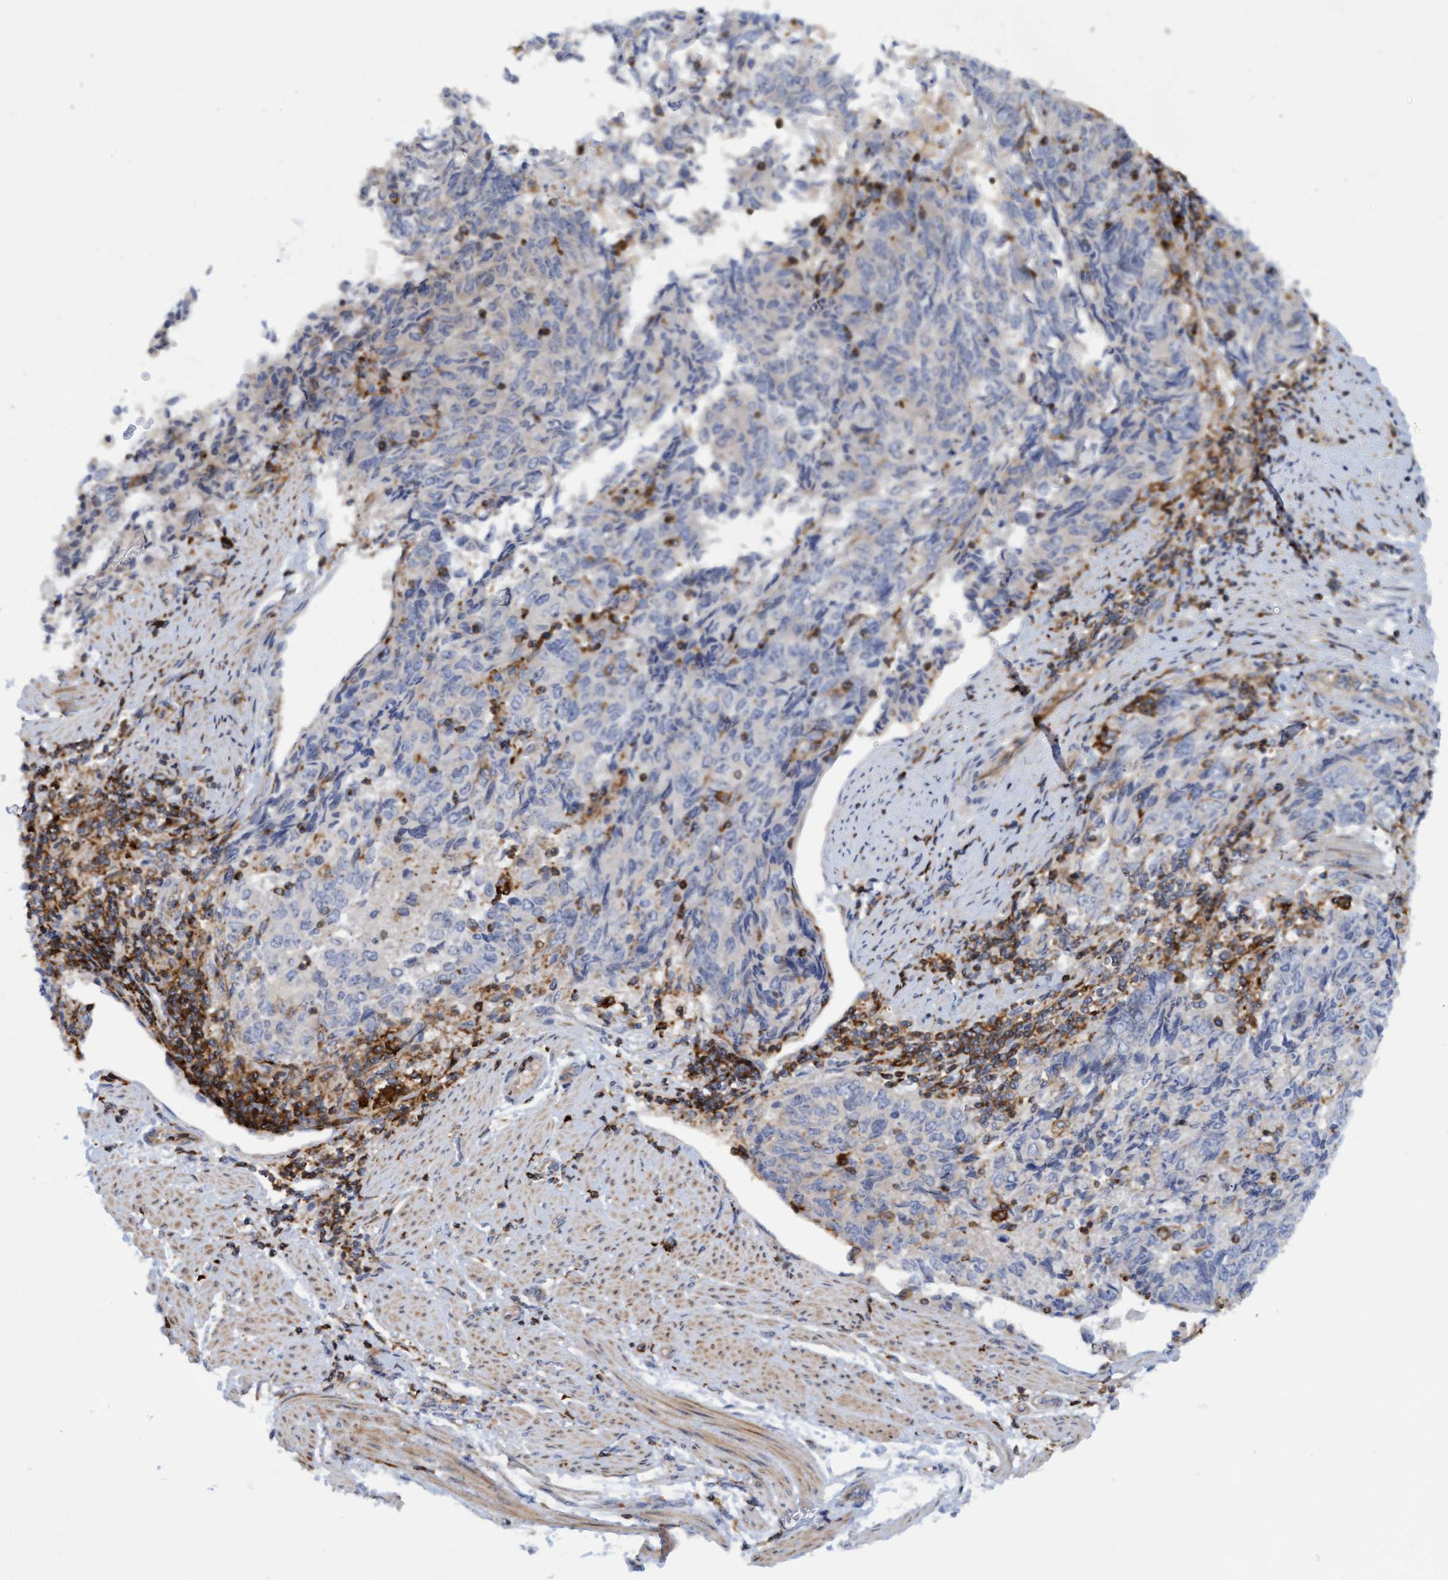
{"staining": {"intensity": "negative", "quantity": "none", "location": "none"}, "tissue": "endometrial cancer", "cell_type": "Tumor cells", "image_type": "cancer", "snomed": [{"axis": "morphology", "description": "Adenocarcinoma, NOS"}, {"axis": "topography", "description": "Endometrium"}], "caption": "Immunohistochemistry (IHC) of endometrial cancer (adenocarcinoma) shows no staining in tumor cells. Brightfield microscopy of immunohistochemistry (IHC) stained with DAB (3,3'-diaminobenzidine) (brown) and hematoxylin (blue), captured at high magnification.", "gene": "FNBP1", "patient": {"sex": "female", "age": 80}}